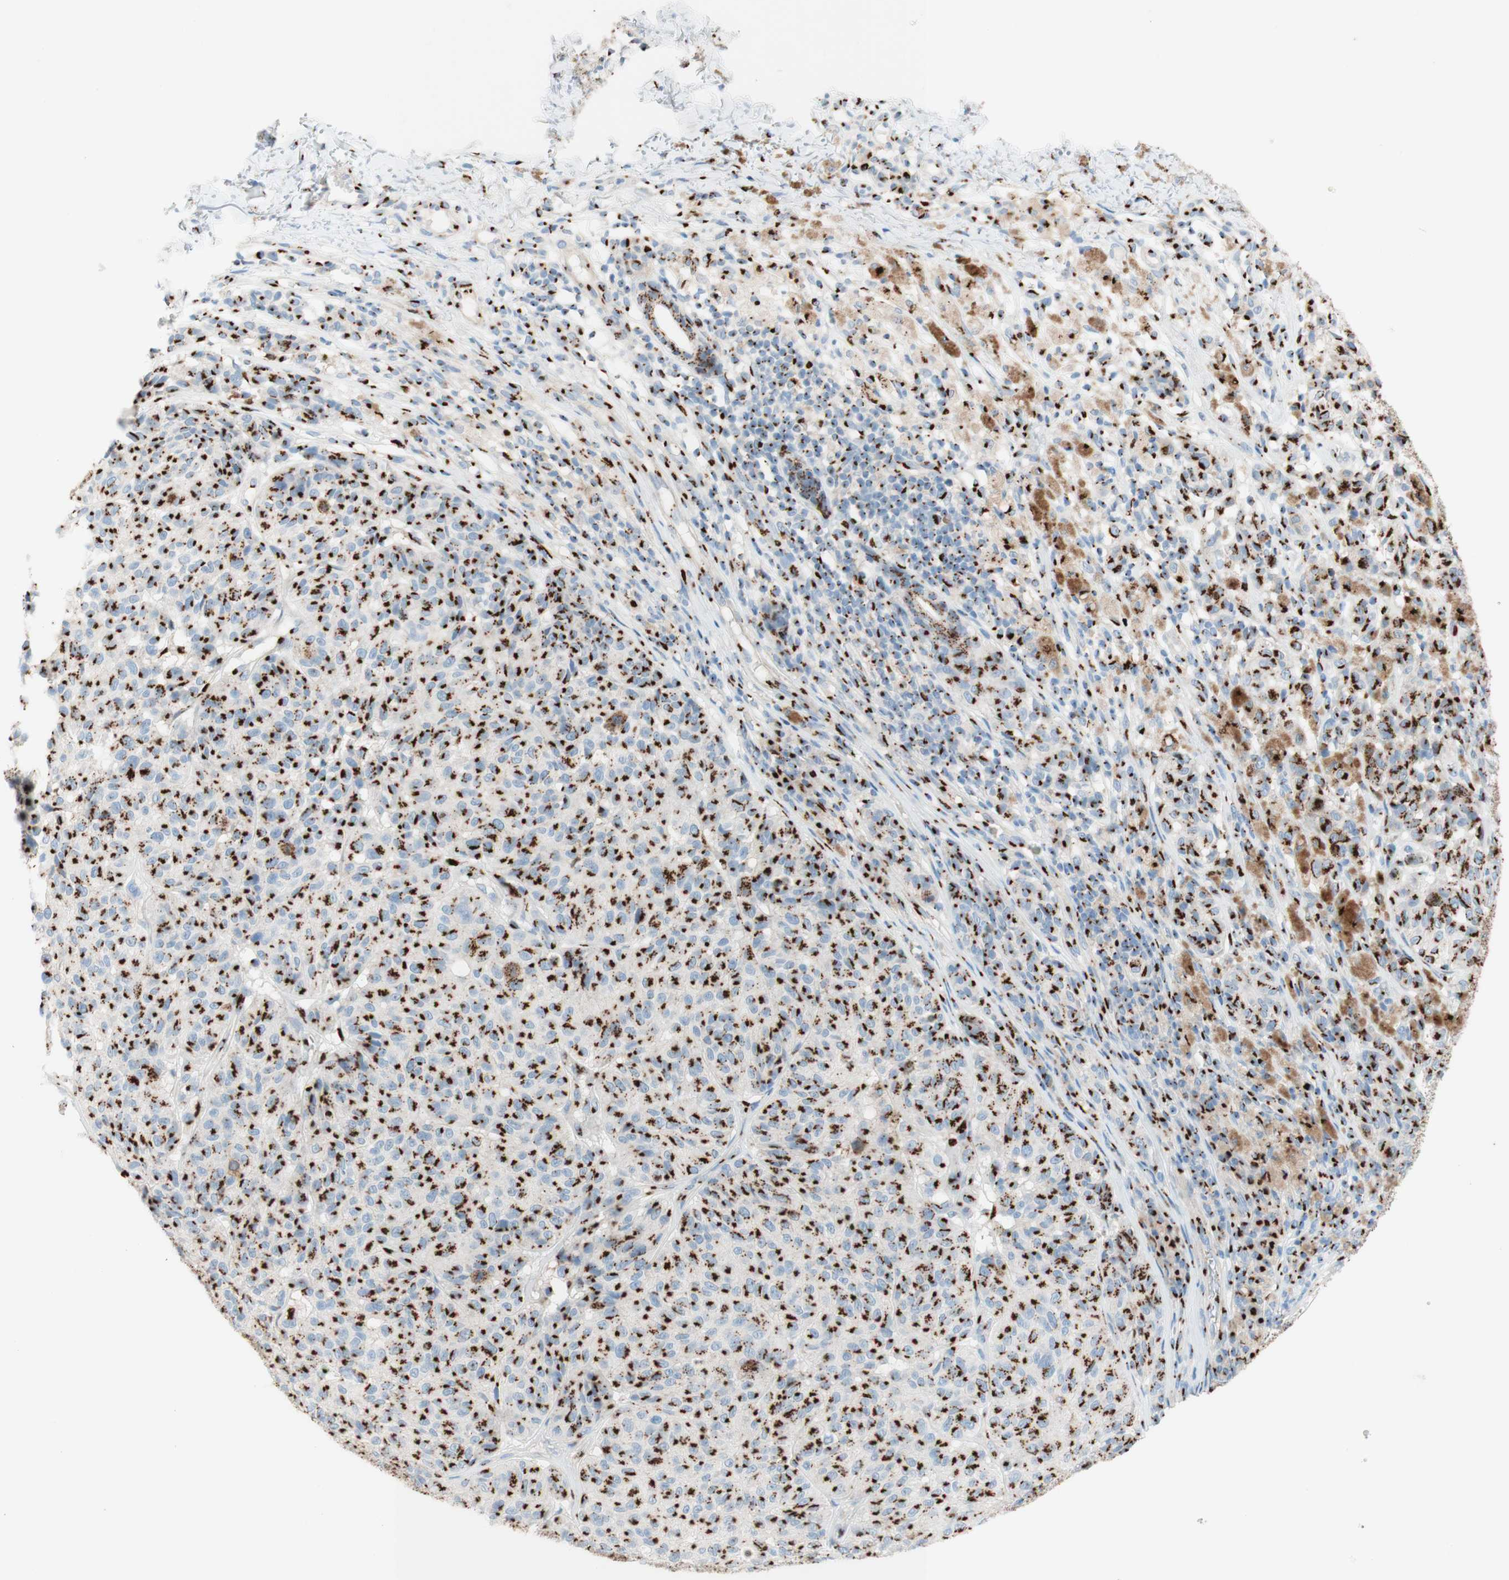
{"staining": {"intensity": "strong", "quantity": ">75%", "location": "cytoplasmic/membranous"}, "tissue": "melanoma", "cell_type": "Tumor cells", "image_type": "cancer", "snomed": [{"axis": "morphology", "description": "Malignant melanoma, NOS"}, {"axis": "topography", "description": "Skin"}], "caption": "Melanoma was stained to show a protein in brown. There is high levels of strong cytoplasmic/membranous positivity in approximately >75% of tumor cells.", "gene": "GOLGB1", "patient": {"sex": "female", "age": 46}}